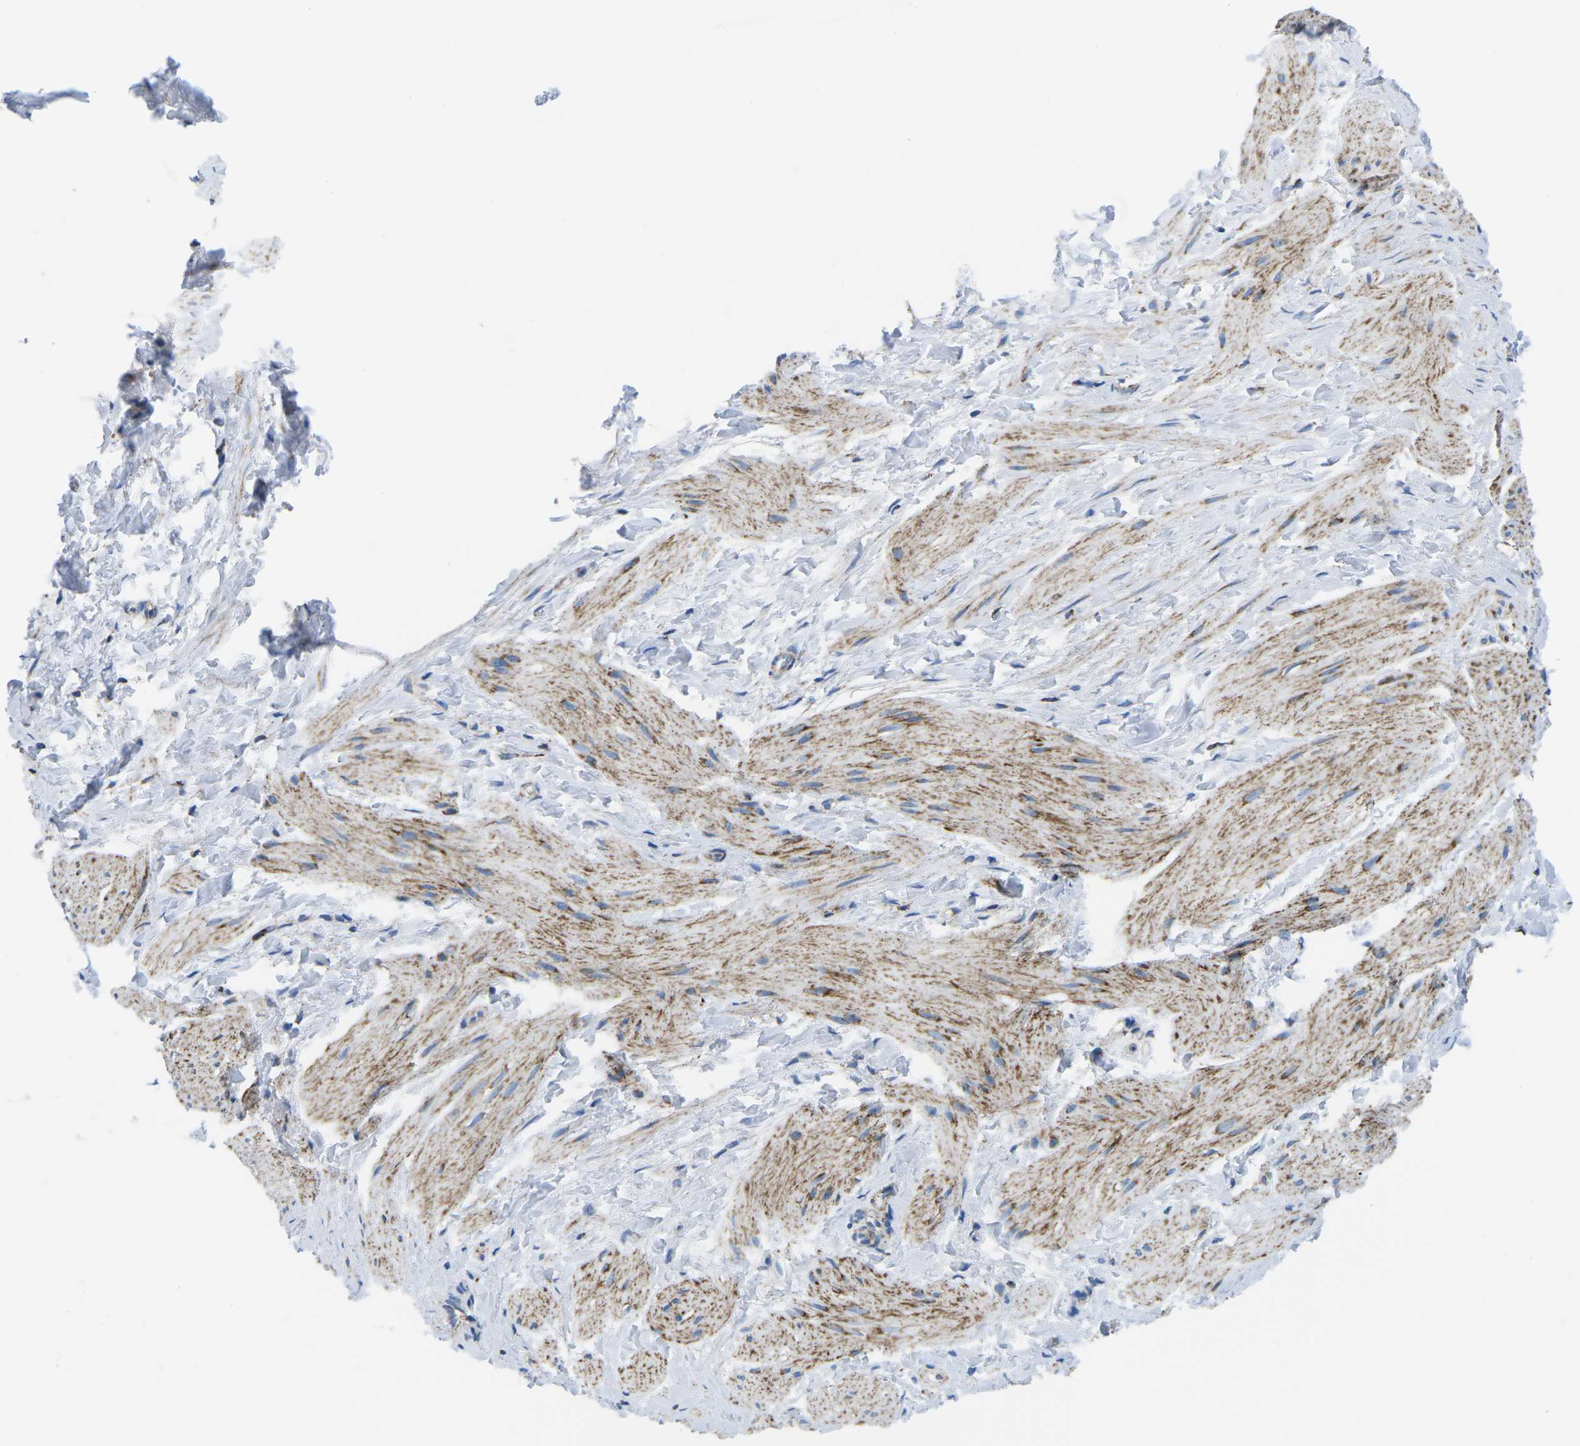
{"staining": {"intensity": "moderate", "quantity": "25%-75%", "location": "cytoplasmic/membranous"}, "tissue": "smooth muscle", "cell_type": "Smooth muscle cells", "image_type": "normal", "snomed": [{"axis": "morphology", "description": "Normal tissue, NOS"}, {"axis": "topography", "description": "Smooth muscle"}], "caption": "An image showing moderate cytoplasmic/membranous expression in about 25%-75% of smooth muscle cells in benign smooth muscle, as visualized by brown immunohistochemical staining.", "gene": "COX6C", "patient": {"sex": "male", "age": 16}}